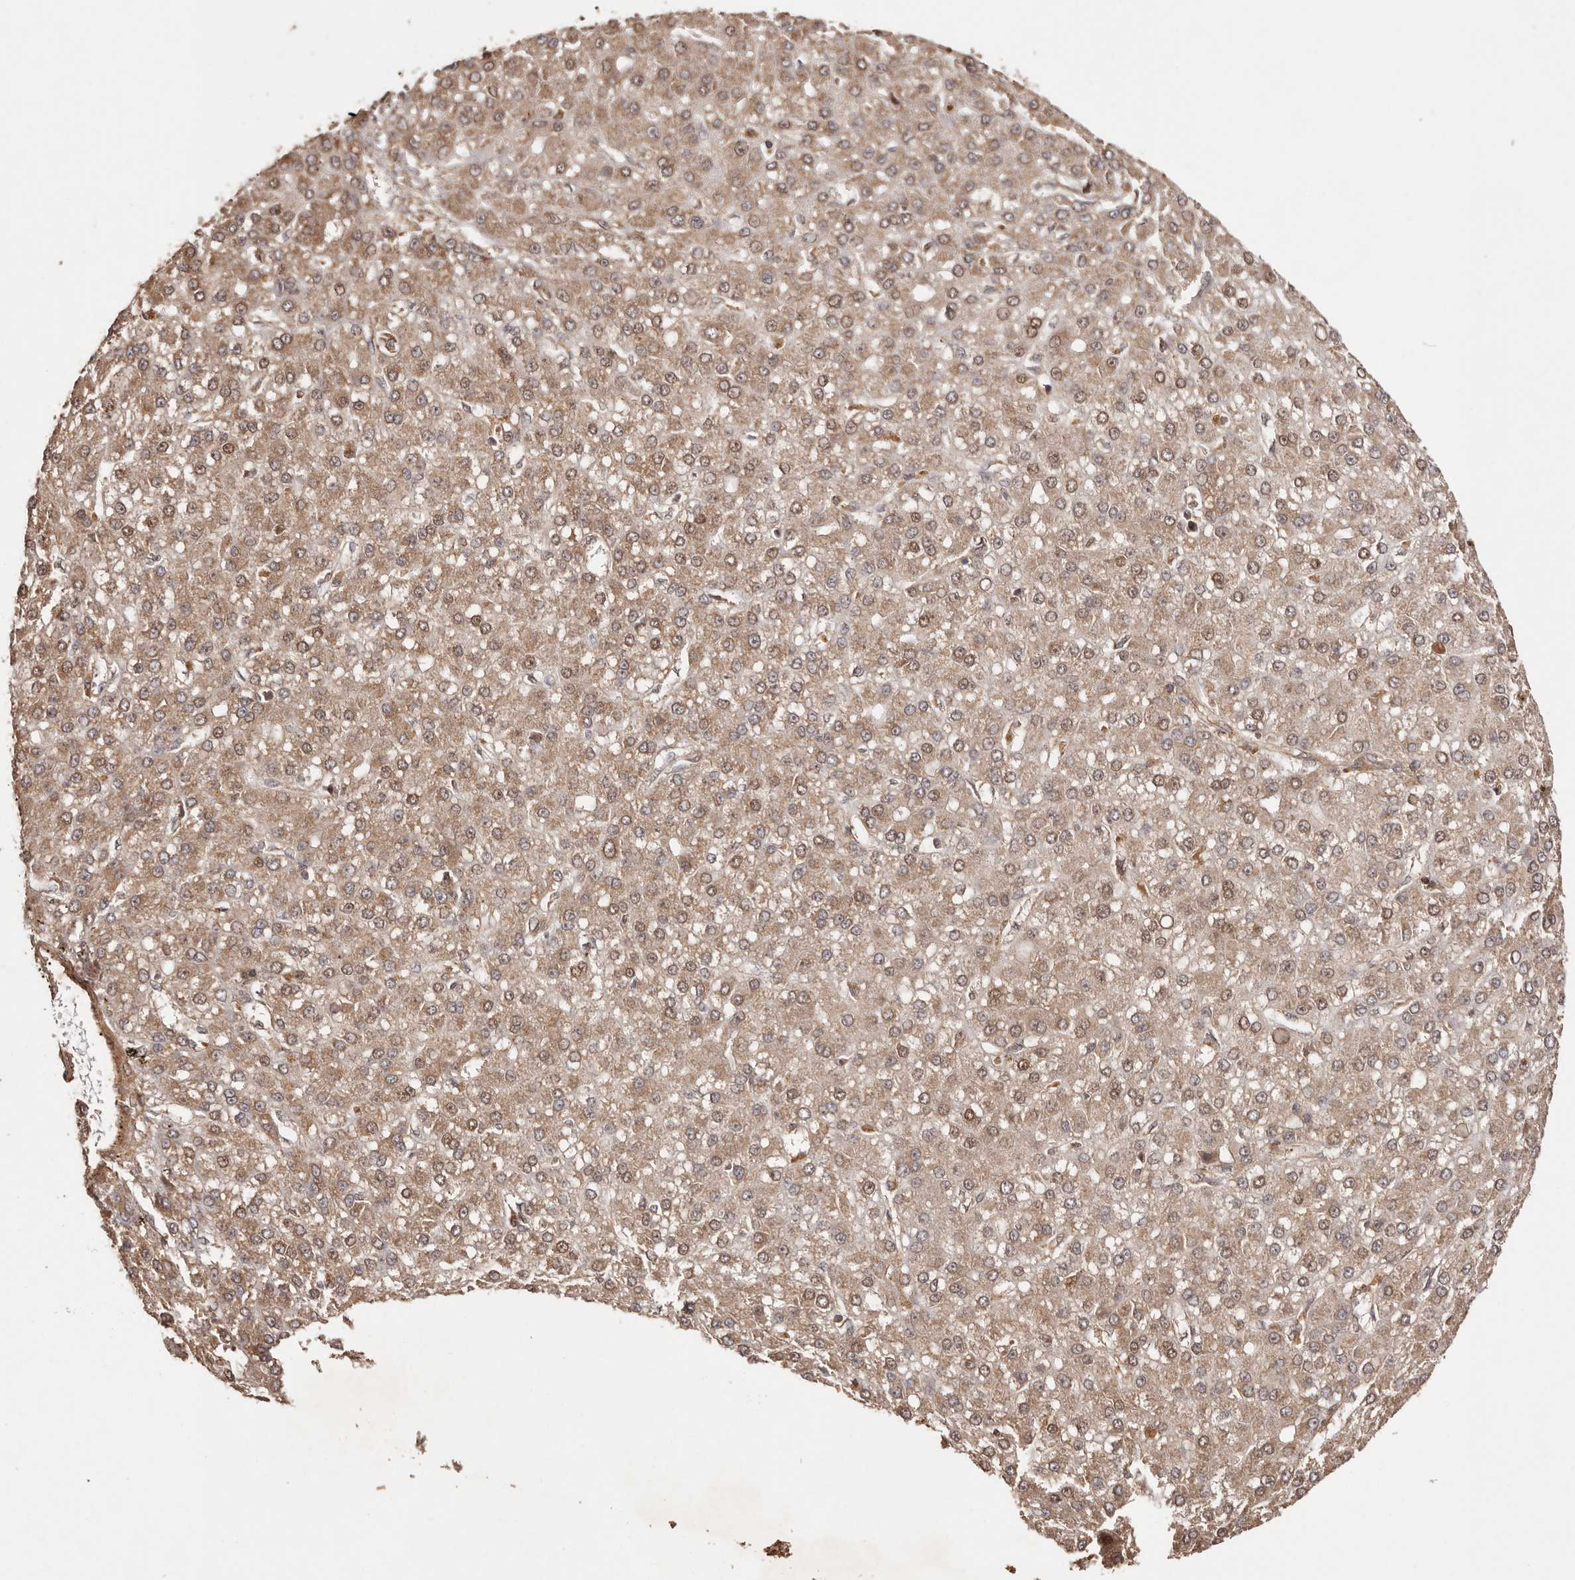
{"staining": {"intensity": "moderate", "quantity": ">75%", "location": "cytoplasmic/membranous,nuclear"}, "tissue": "liver cancer", "cell_type": "Tumor cells", "image_type": "cancer", "snomed": [{"axis": "morphology", "description": "Carcinoma, Hepatocellular, NOS"}, {"axis": "topography", "description": "Liver"}], "caption": "This photomicrograph demonstrates hepatocellular carcinoma (liver) stained with immunohistochemistry to label a protein in brown. The cytoplasmic/membranous and nuclear of tumor cells show moderate positivity for the protein. Nuclei are counter-stained blue.", "gene": "UBR2", "patient": {"sex": "male", "age": 67}}